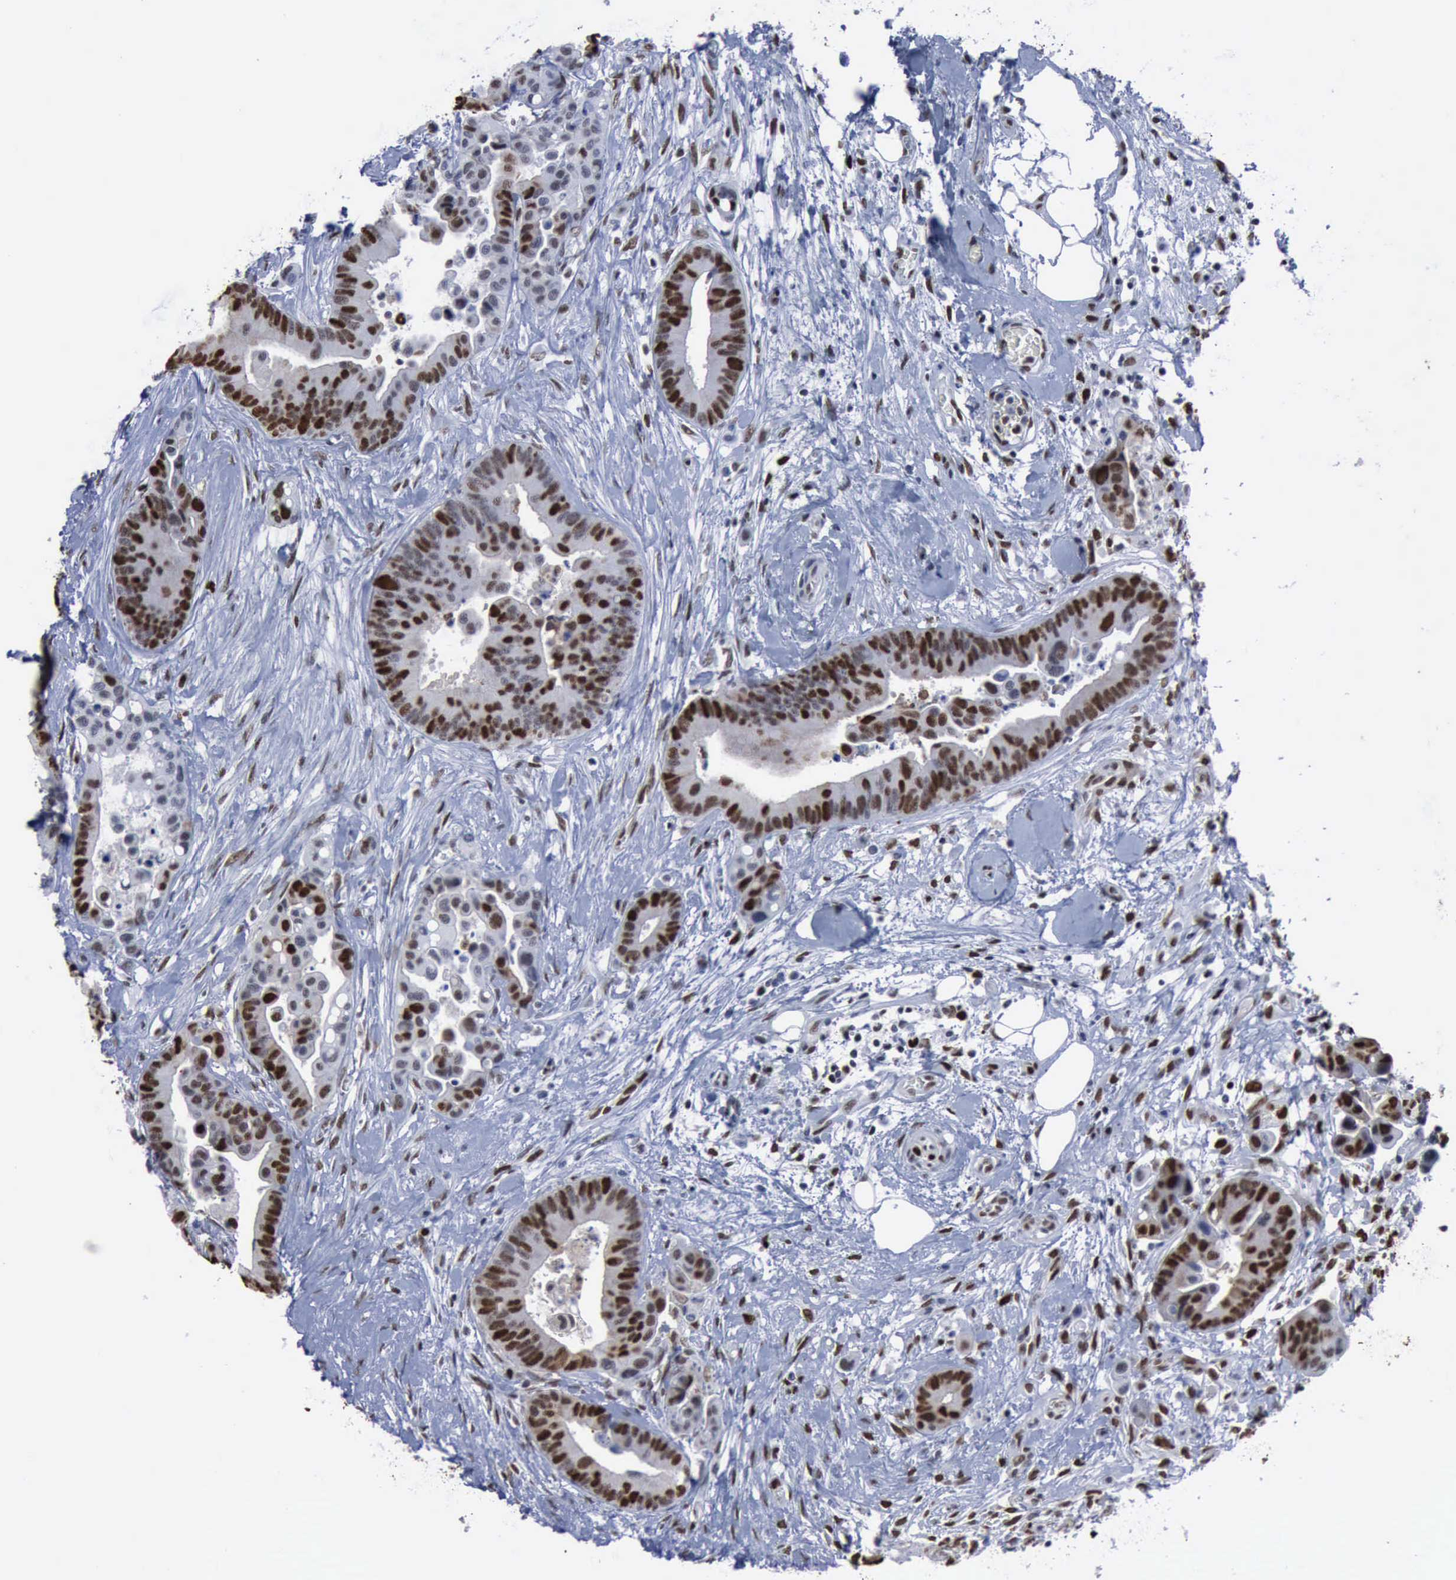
{"staining": {"intensity": "strong", "quantity": ">75%", "location": "nuclear"}, "tissue": "colorectal cancer", "cell_type": "Tumor cells", "image_type": "cancer", "snomed": [{"axis": "morphology", "description": "Adenocarcinoma, NOS"}, {"axis": "topography", "description": "Colon"}], "caption": "Immunohistochemistry (IHC) image of neoplastic tissue: adenocarcinoma (colorectal) stained using IHC reveals high levels of strong protein expression localized specifically in the nuclear of tumor cells, appearing as a nuclear brown color.", "gene": "PCNA", "patient": {"sex": "male", "age": 82}}